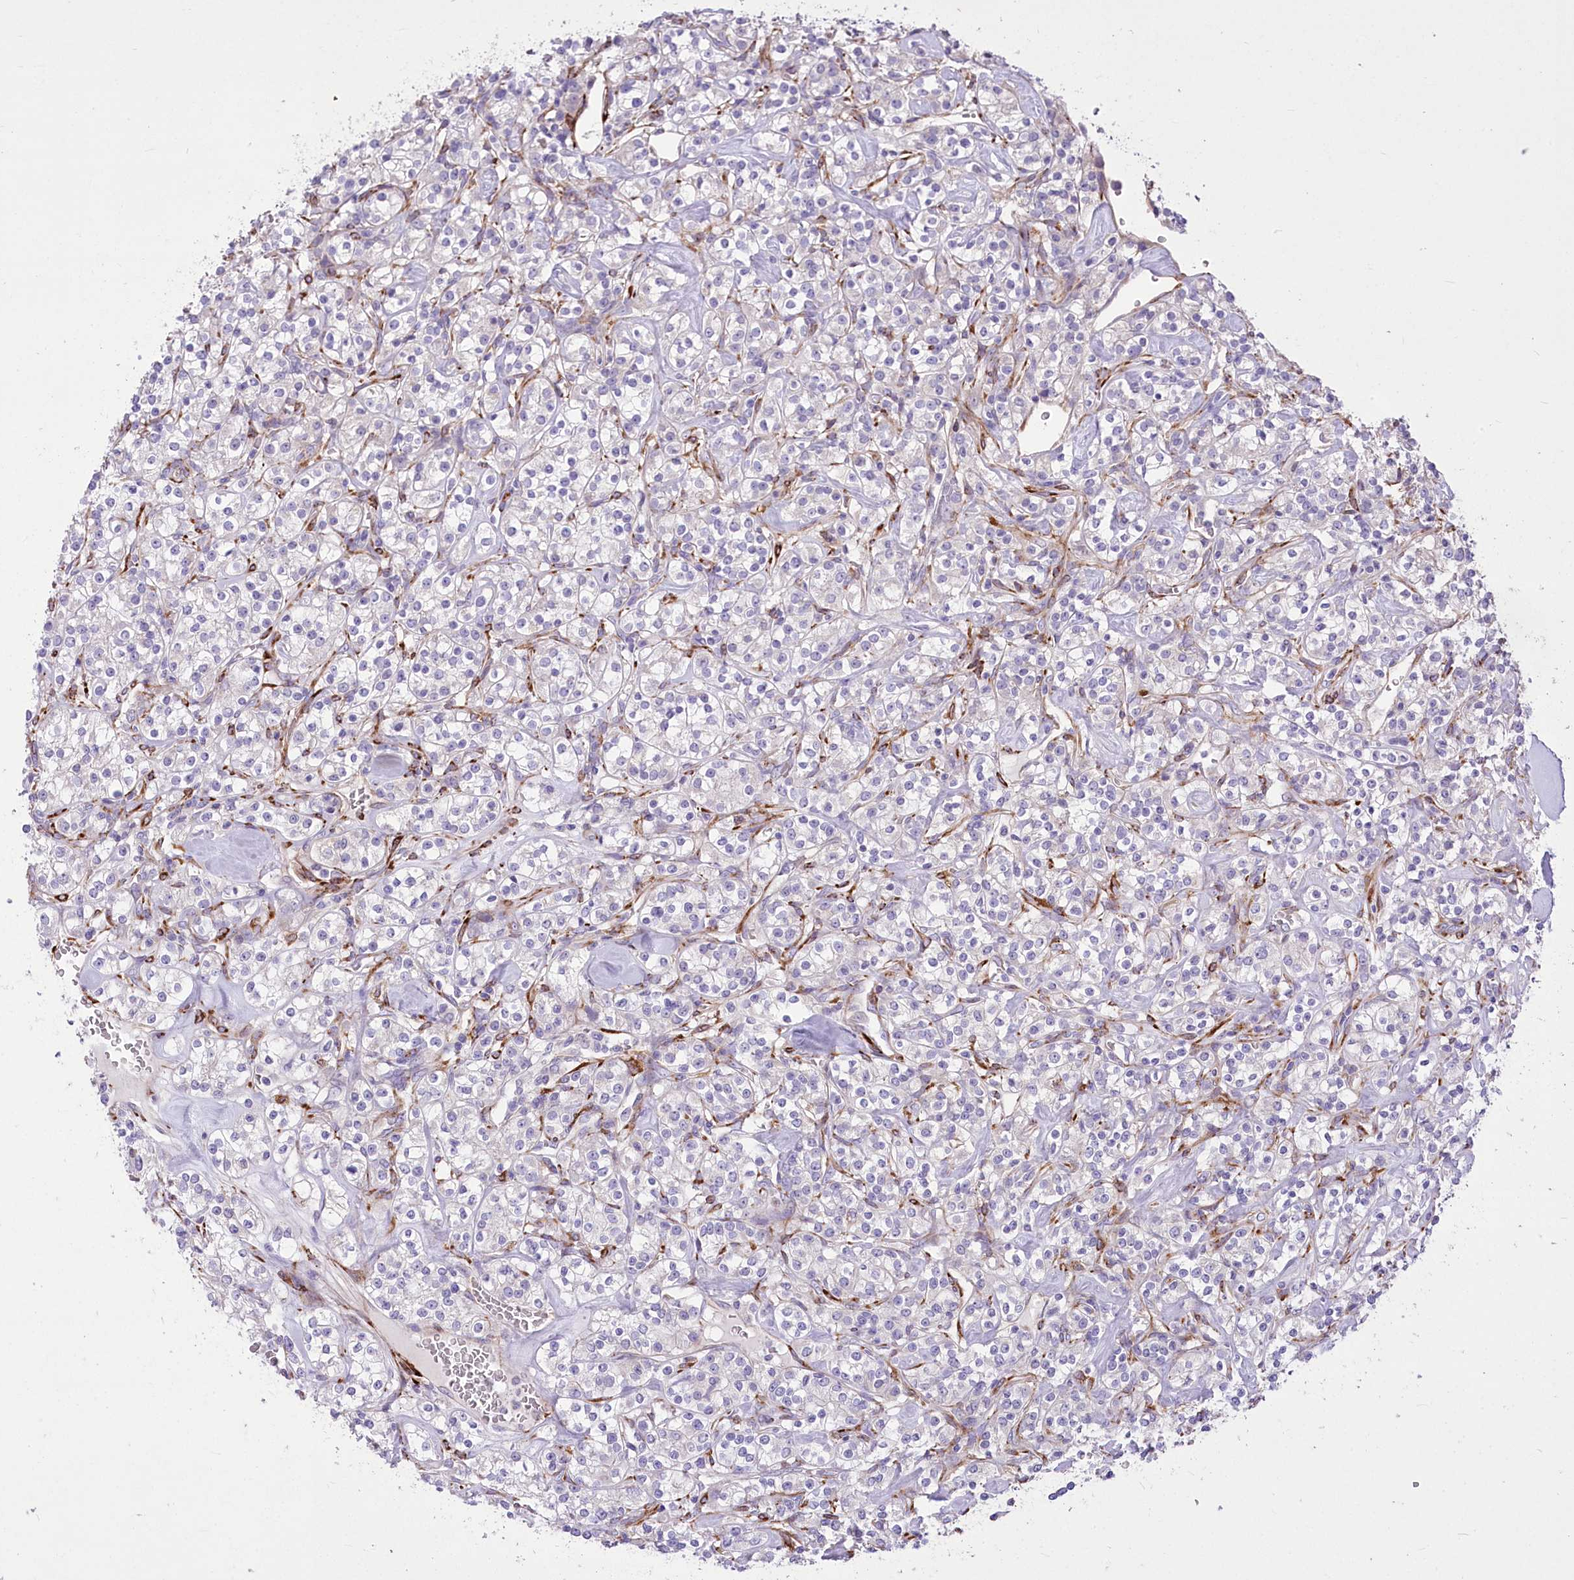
{"staining": {"intensity": "negative", "quantity": "none", "location": "none"}, "tissue": "renal cancer", "cell_type": "Tumor cells", "image_type": "cancer", "snomed": [{"axis": "morphology", "description": "Adenocarcinoma, NOS"}, {"axis": "topography", "description": "Kidney"}], "caption": "Image shows no significant protein positivity in tumor cells of renal cancer.", "gene": "ANGPTL3", "patient": {"sex": "male", "age": 77}}